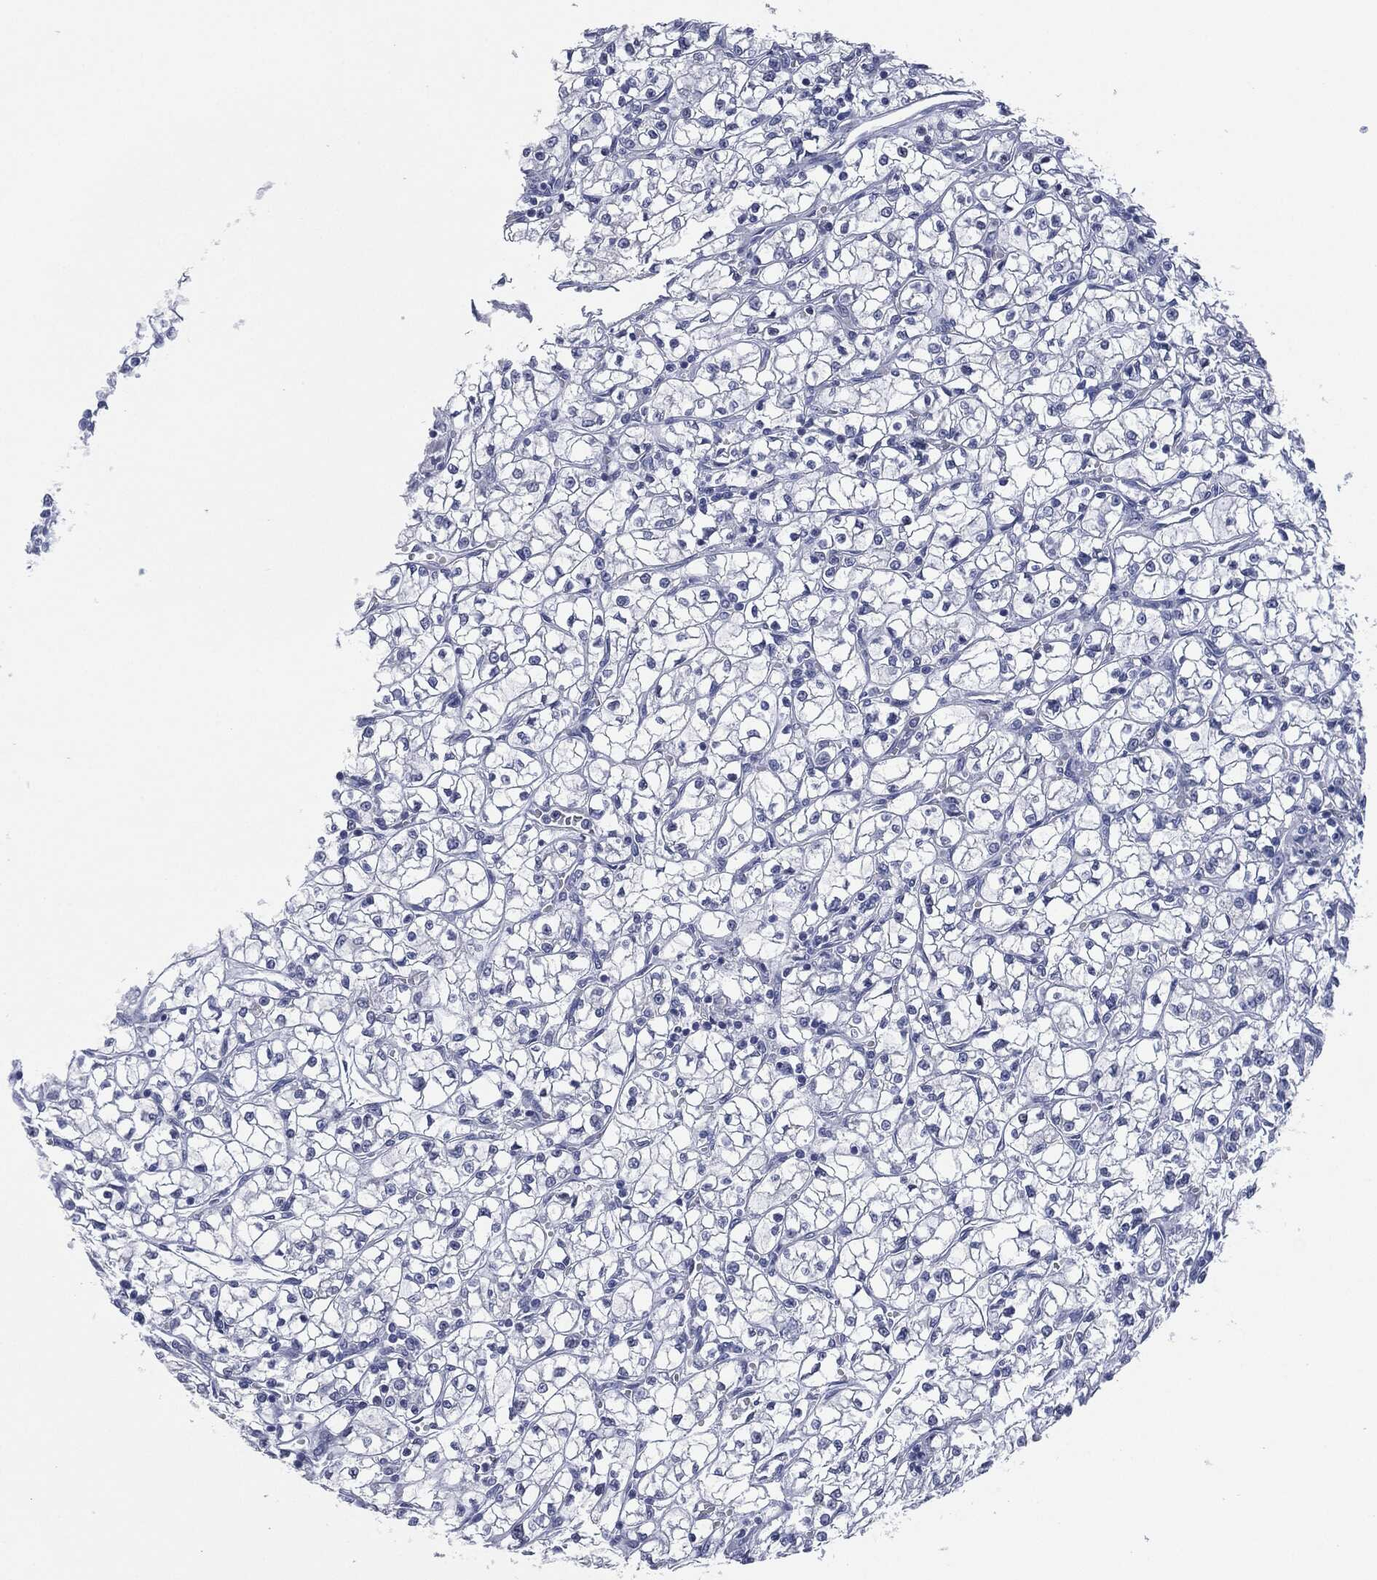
{"staining": {"intensity": "negative", "quantity": "none", "location": "none"}, "tissue": "renal cancer", "cell_type": "Tumor cells", "image_type": "cancer", "snomed": [{"axis": "morphology", "description": "Adenocarcinoma, NOS"}, {"axis": "topography", "description": "Kidney"}], "caption": "Immunohistochemical staining of human renal adenocarcinoma shows no significant expression in tumor cells.", "gene": "MUC16", "patient": {"sex": "female", "age": 64}}